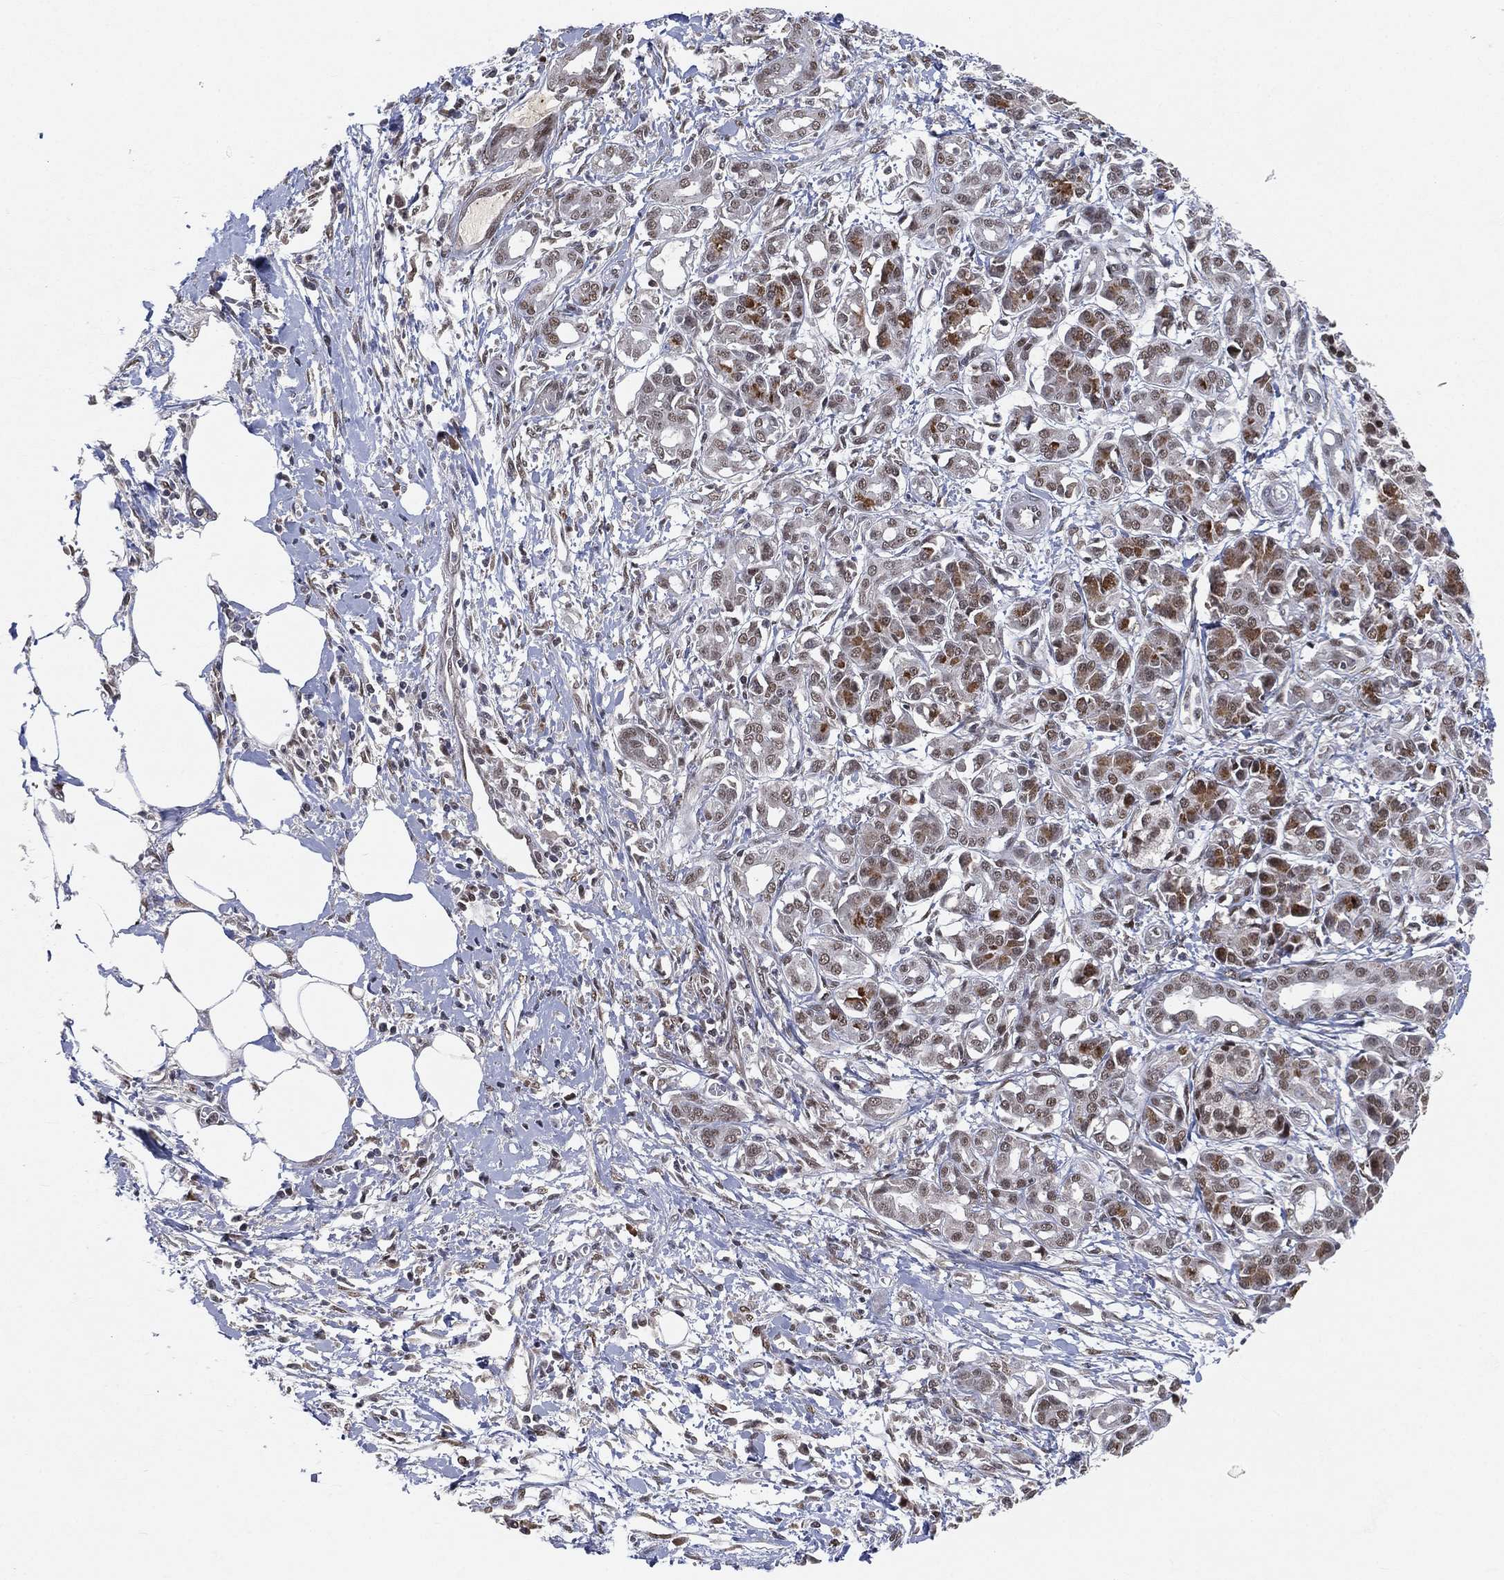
{"staining": {"intensity": "moderate", "quantity": "<25%", "location": "nuclear"}, "tissue": "pancreatic cancer", "cell_type": "Tumor cells", "image_type": "cancer", "snomed": [{"axis": "morphology", "description": "Adenocarcinoma, NOS"}, {"axis": "topography", "description": "Pancreas"}], "caption": "Brown immunohistochemical staining in pancreatic adenocarcinoma demonstrates moderate nuclear staining in approximately <25% of tumor cells. (IHC, brightfield microscopy, high magnification).", "gene": "YLPM1", "patient": {"sex": "male", "age": 72}}